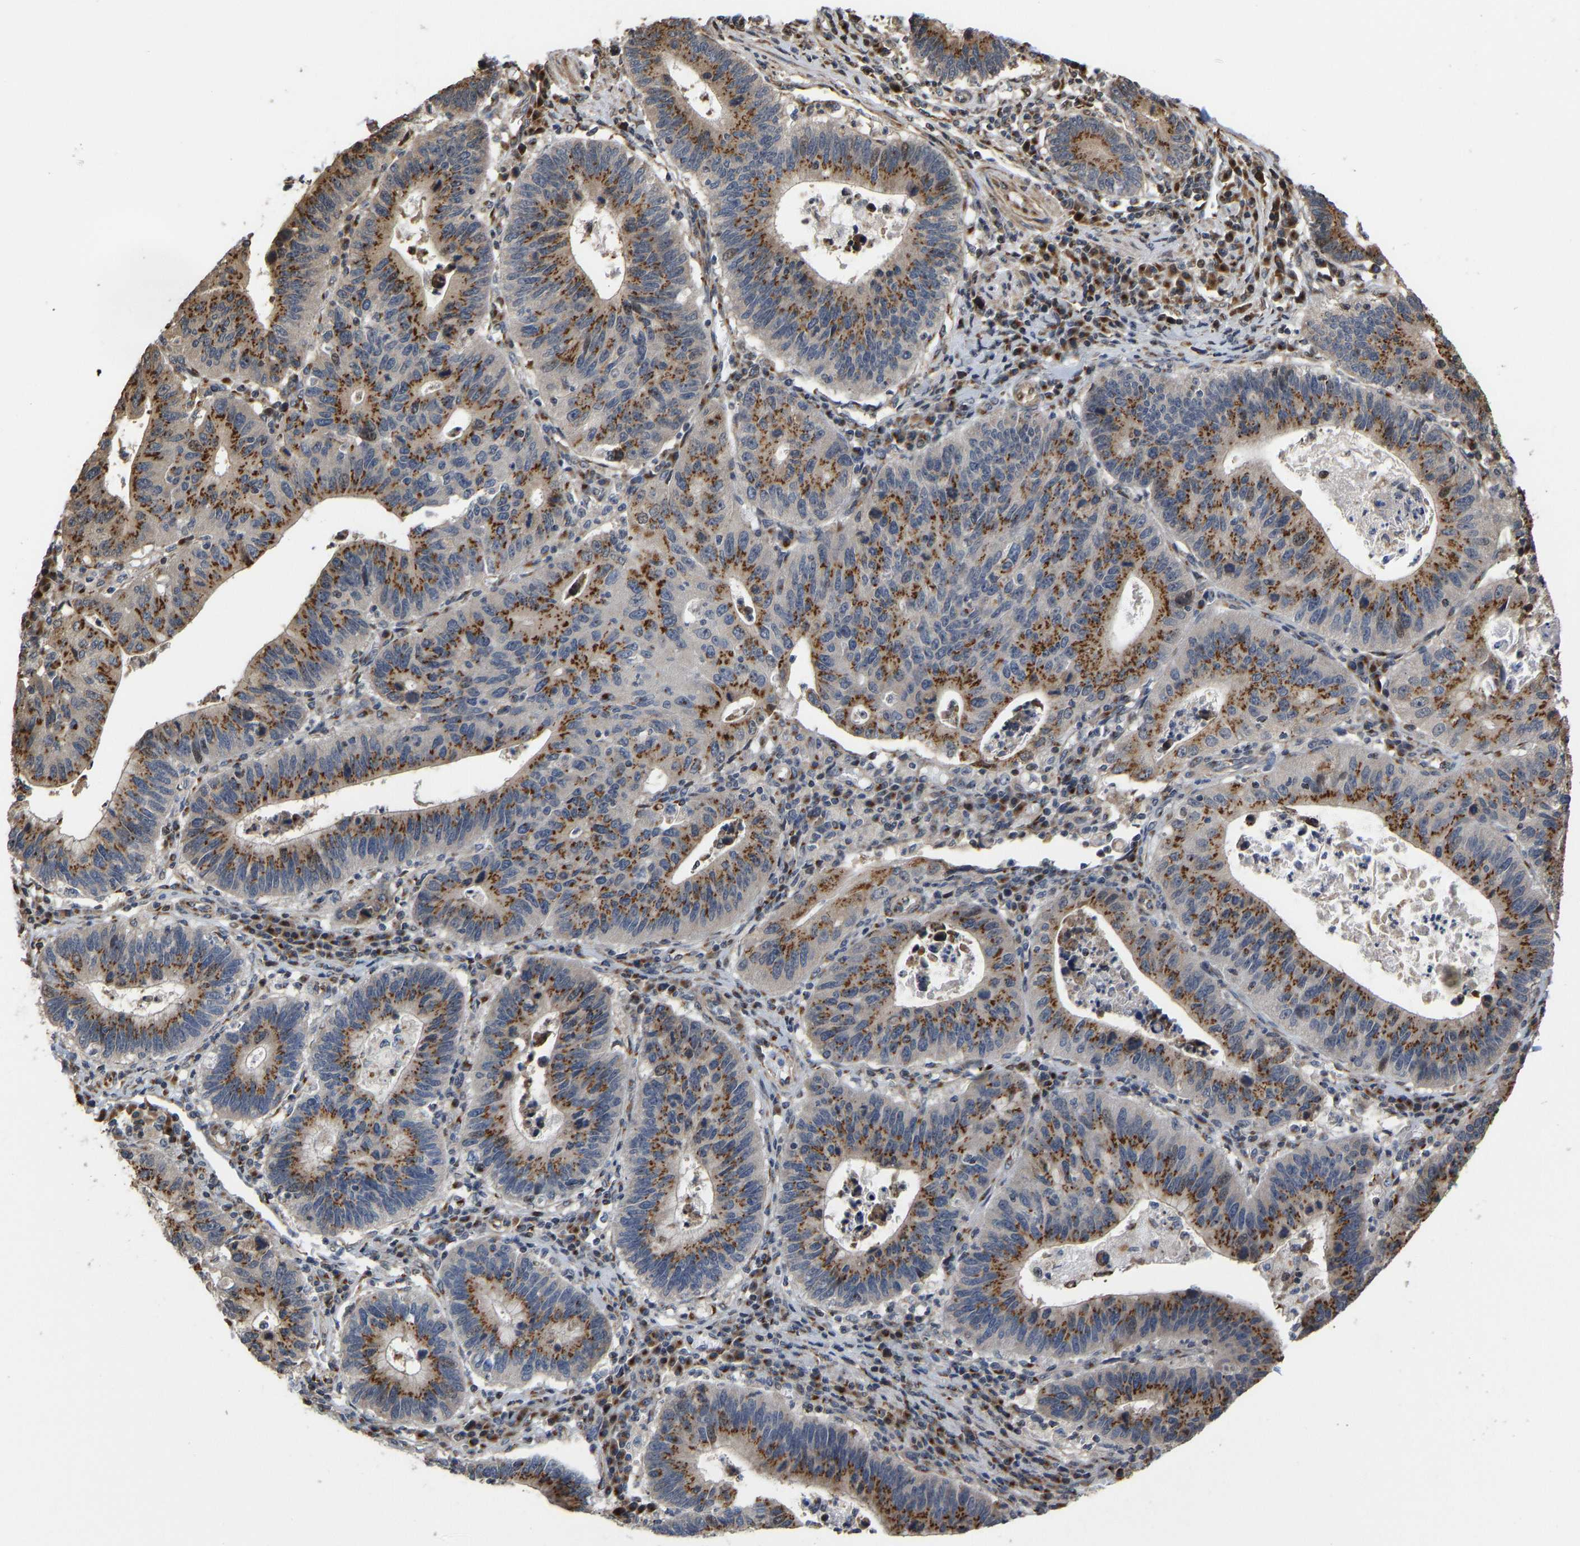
{"staining": {"intensity": "strong", "quantity": ">75%", "location": "cytoplasmic/membranous"}, "tissue": "stomach cancer", "cell_type": "Tumor cells", "image_type": "cancer", "snomed": [{"axis": "morphology", "description": "Adenocarcinoma, NOS"}, {"axis": "topography", "description": "Stomach"}], "caption": "Strong cytoplasmic/membranous protein expression is appreciated in about >75% of tumor cells in stomach cancer.", "gene": "YIPF4", "patient": {"sex": "male", "age": 59}}